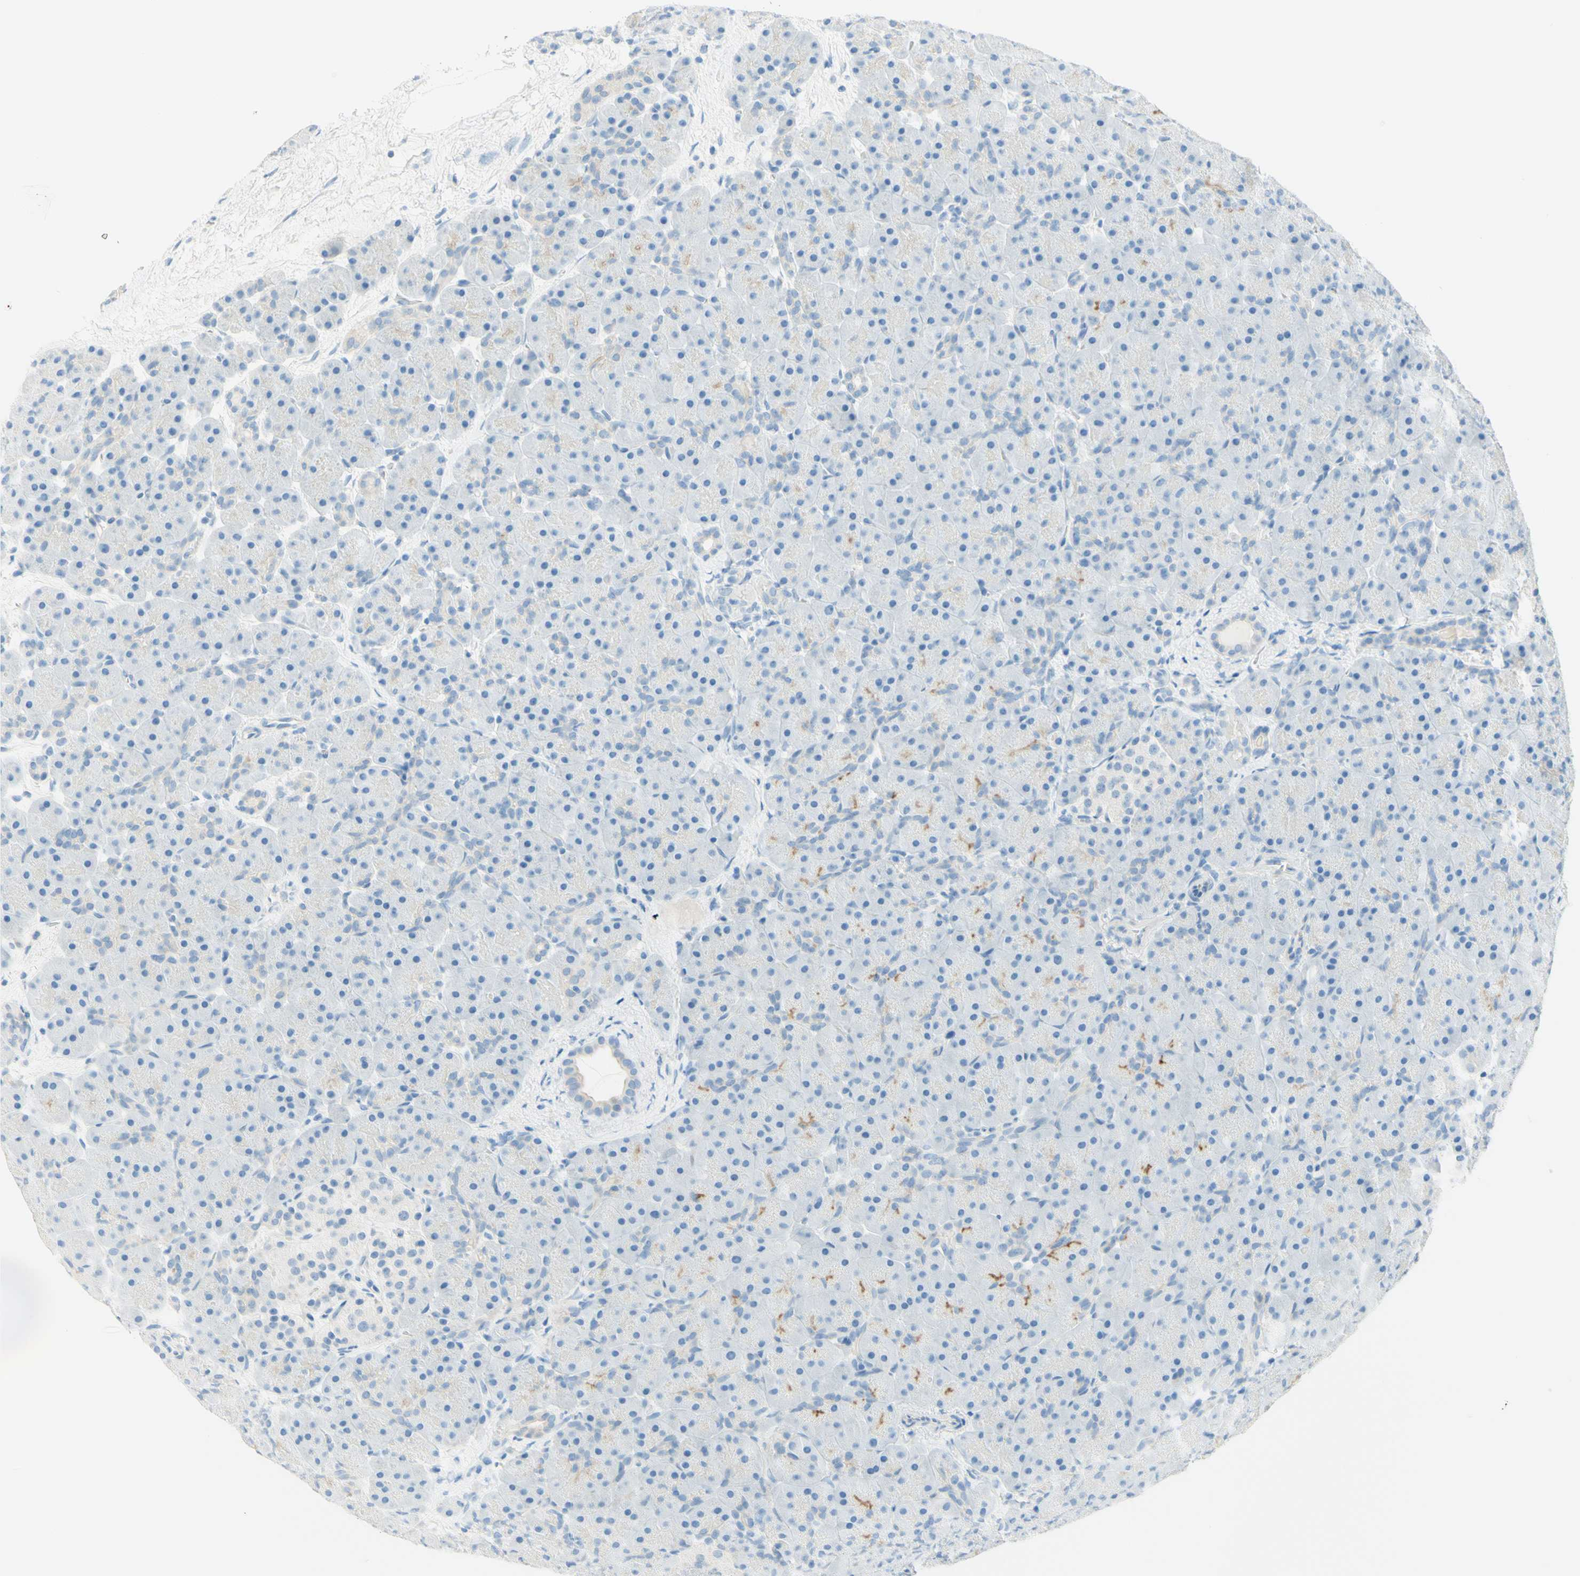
{"staining": {"intensity": "negative", "quantity": "none", "location": "none"}, "tissue": "pancreas", "cell_type": "Exocrine glandular cells", "image_type": "normal", "snomed": [{"axis": "morphology", "description": "Normal tissue, NOS"}, {"axis": "topography", "description": "Pancreas"}], "caption": "IHC histopathology image of benign human pancreas stained for a protein (brown), which reveals no staining in exocrine glandular cells.", "gene": "TMEM132D", "patient": {"sex": "male", "age": 66}}